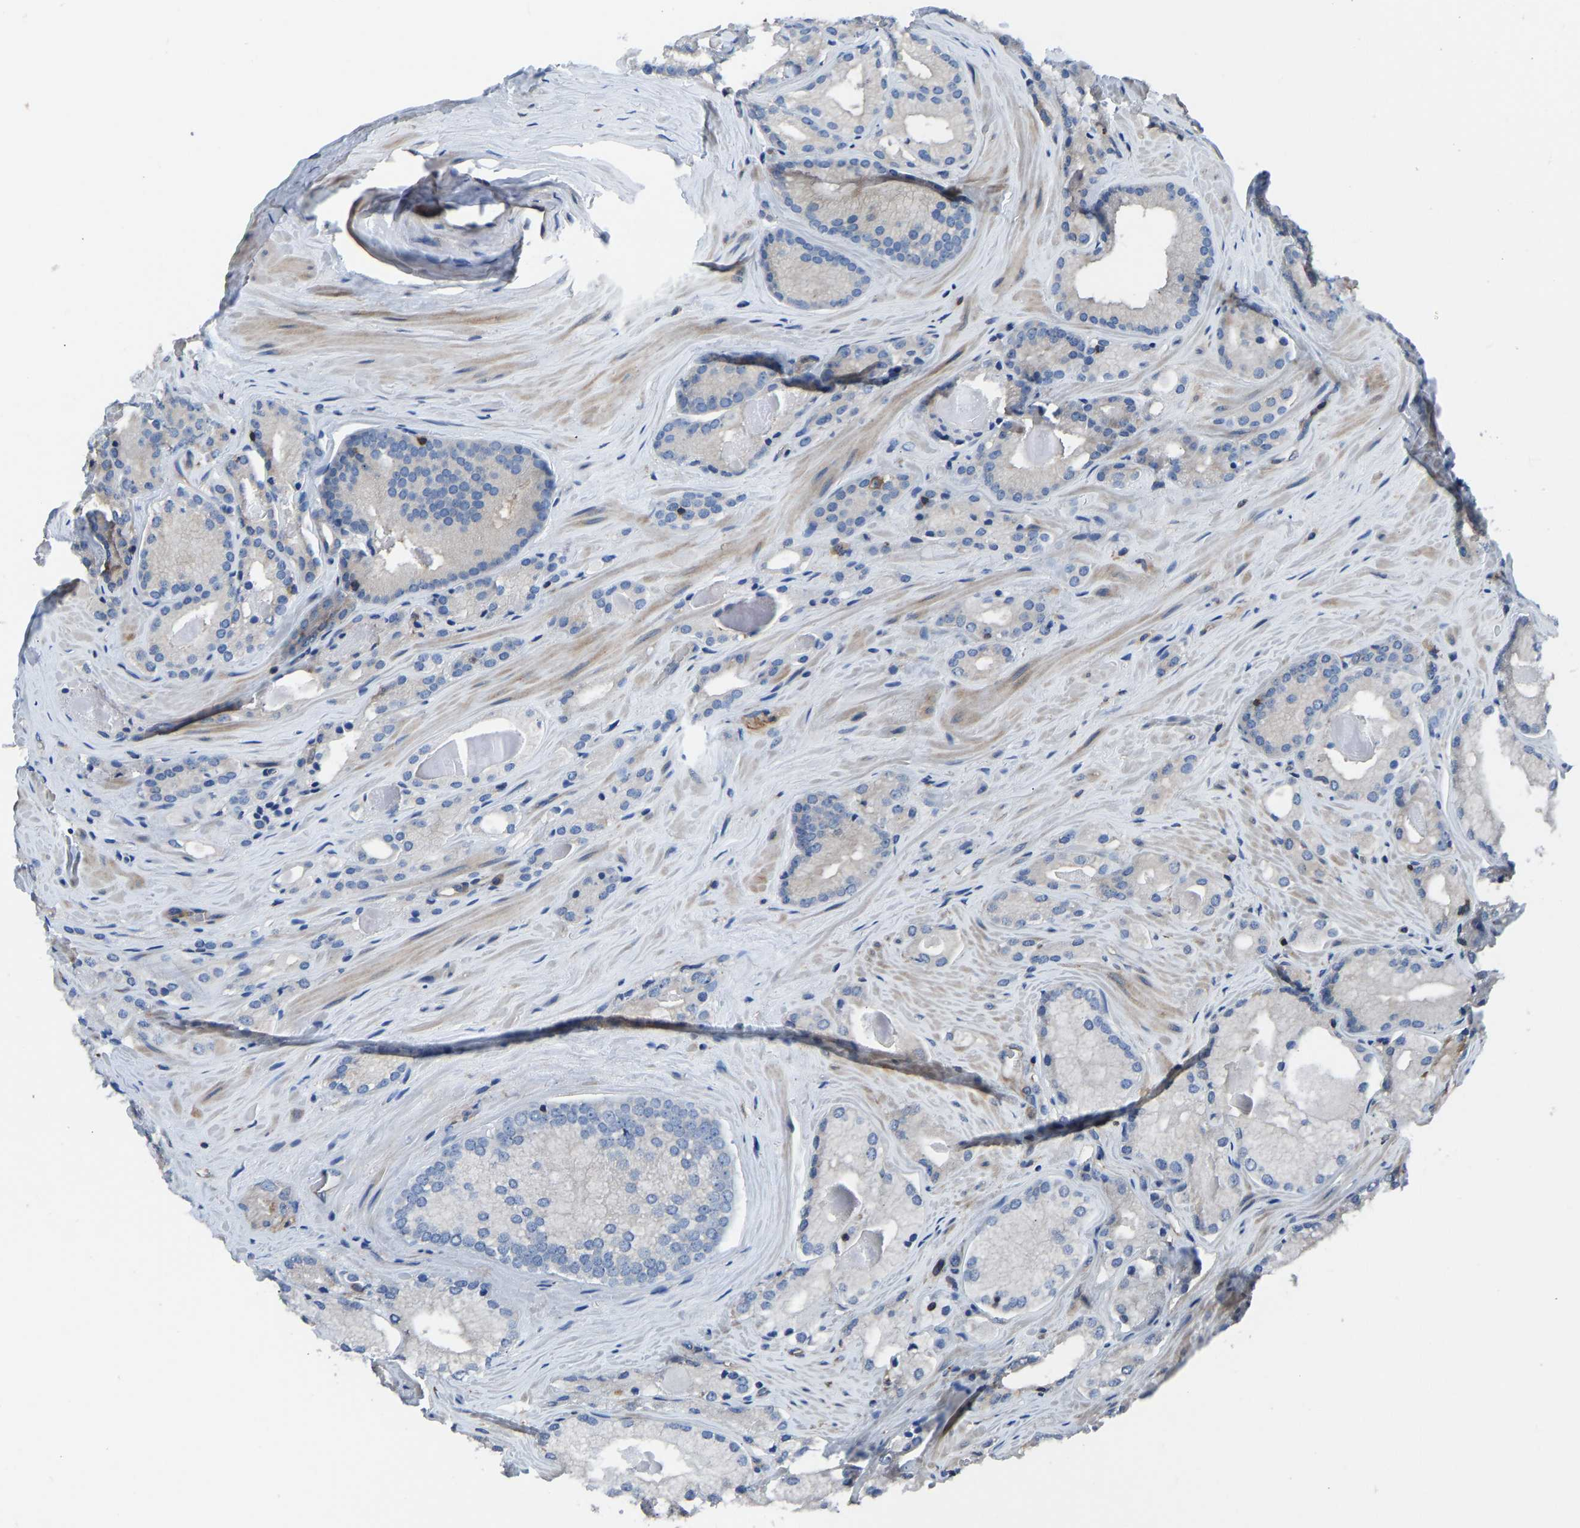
{"staining": {"intensity": "negative", "quantity": "none", "location": "none"}, "tissue": "prostate cancer", "cell_type": "Tumor cells", "image_type": "cancer", "snomed": [{"axis": "morphology", "description": "Adenocarcinoma, Low grade"}, {"axis": "topography", "description": "Prostate"}], "caption": "An image of human prostate cancer is negative for staining in tumor cells. (DAB IHC visualized using brightfield microscopy, high magnification).", "gene": "PRKAR1A", "patient": {"sex": "male", "age": 65}}